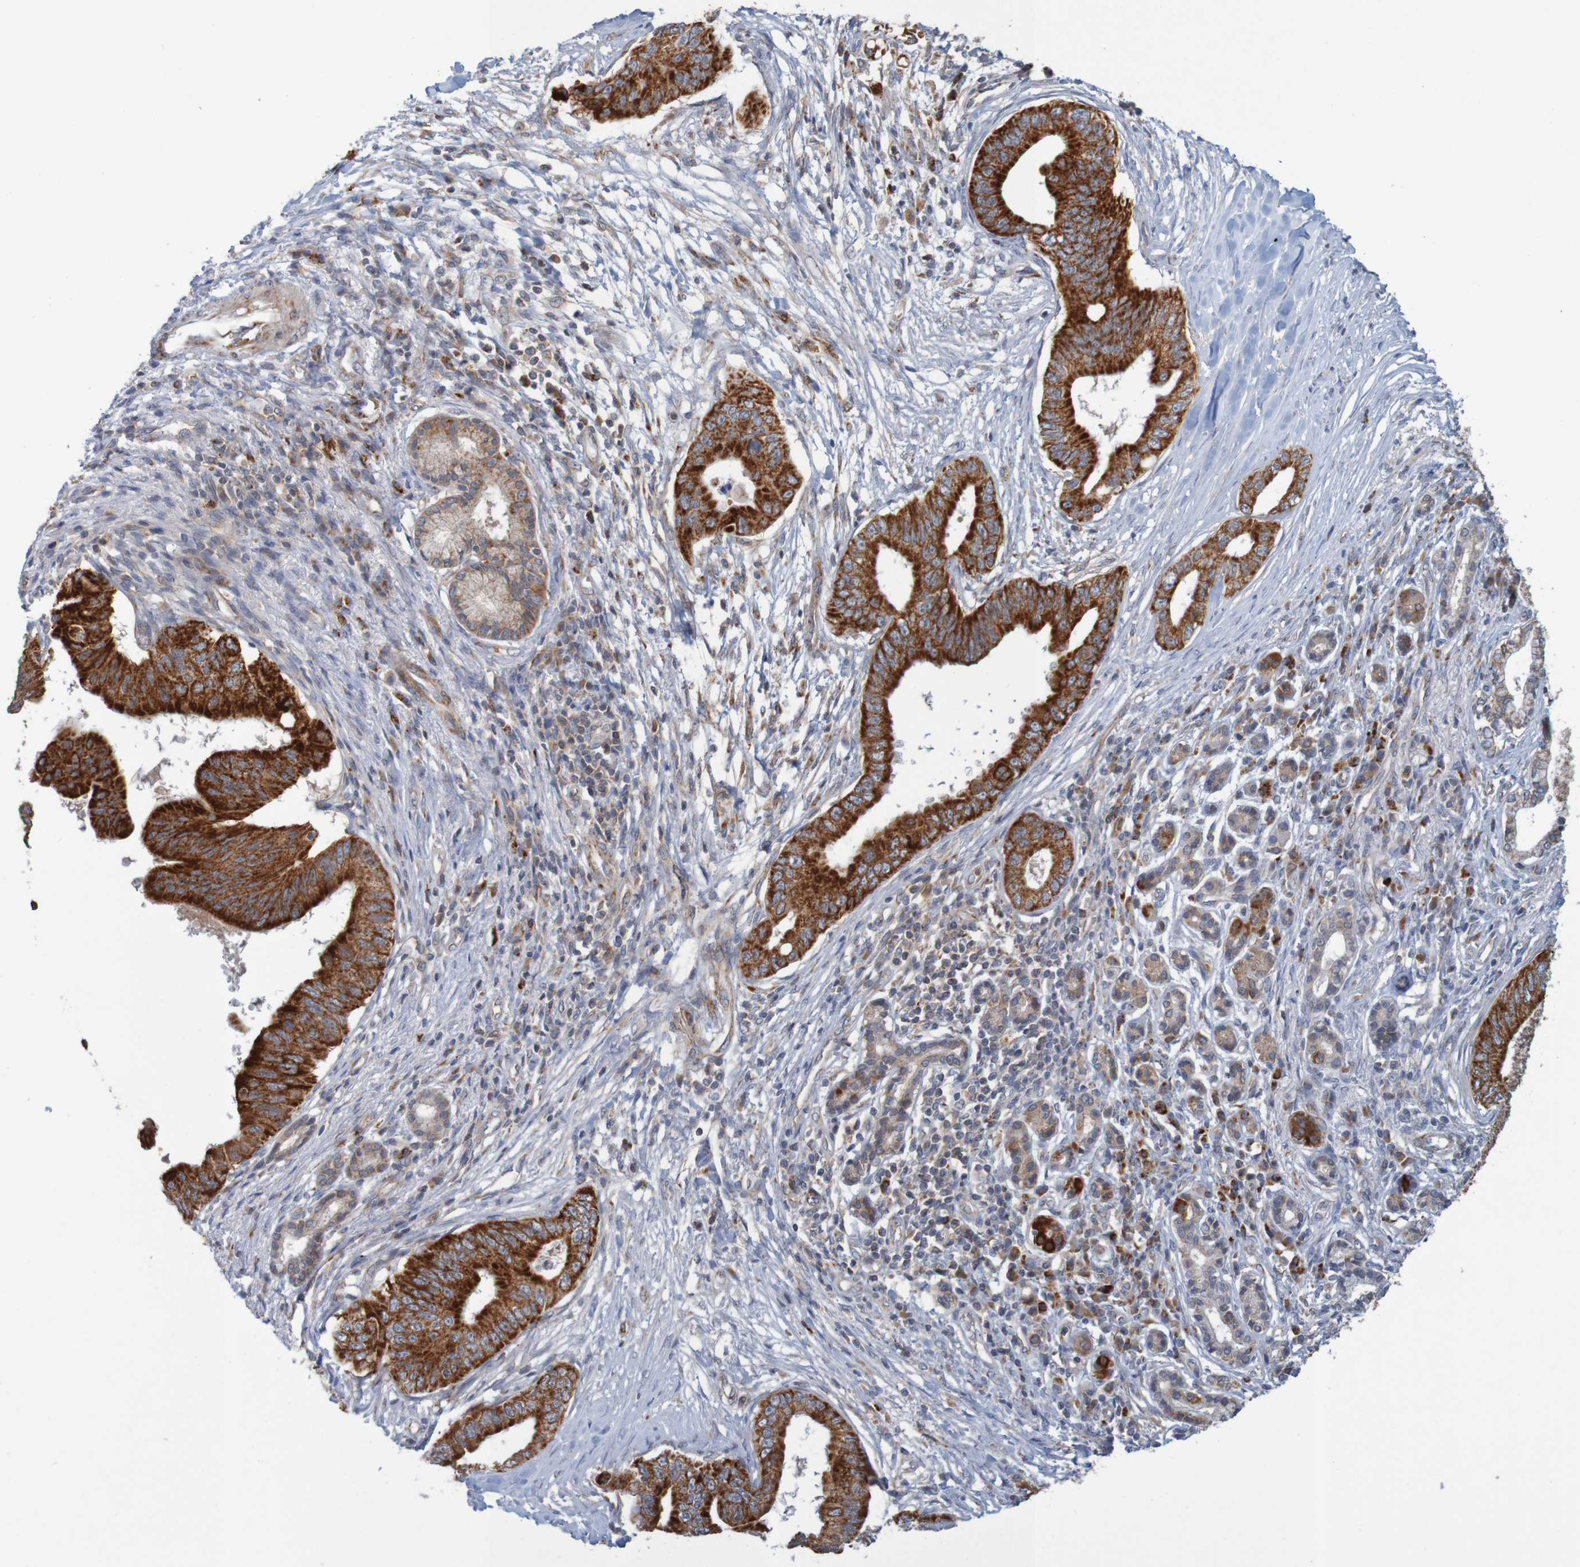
{"staining": {"intensity": "strong", "quantity": ">75%", "location": "cytoplasmic/membranous"}, "tissue": "pancreatic cancer", "cell_type": "Tumor cells", "image_type": "cancer", "snomed": [{"axis": "morphology", "description": "Adenocarcinoma, NOS"}, {"axis": "topography", "description": "Pancreas"}], "caption": "Immunohistochemistry (IHC) (DAB) staining of pancreatic cancer reveals strong cytoplasmic/membranous protein positivity in about >75% of tumor cells.", "gene": "NAV2", "patient": {"sex": "male", "age": 77}}